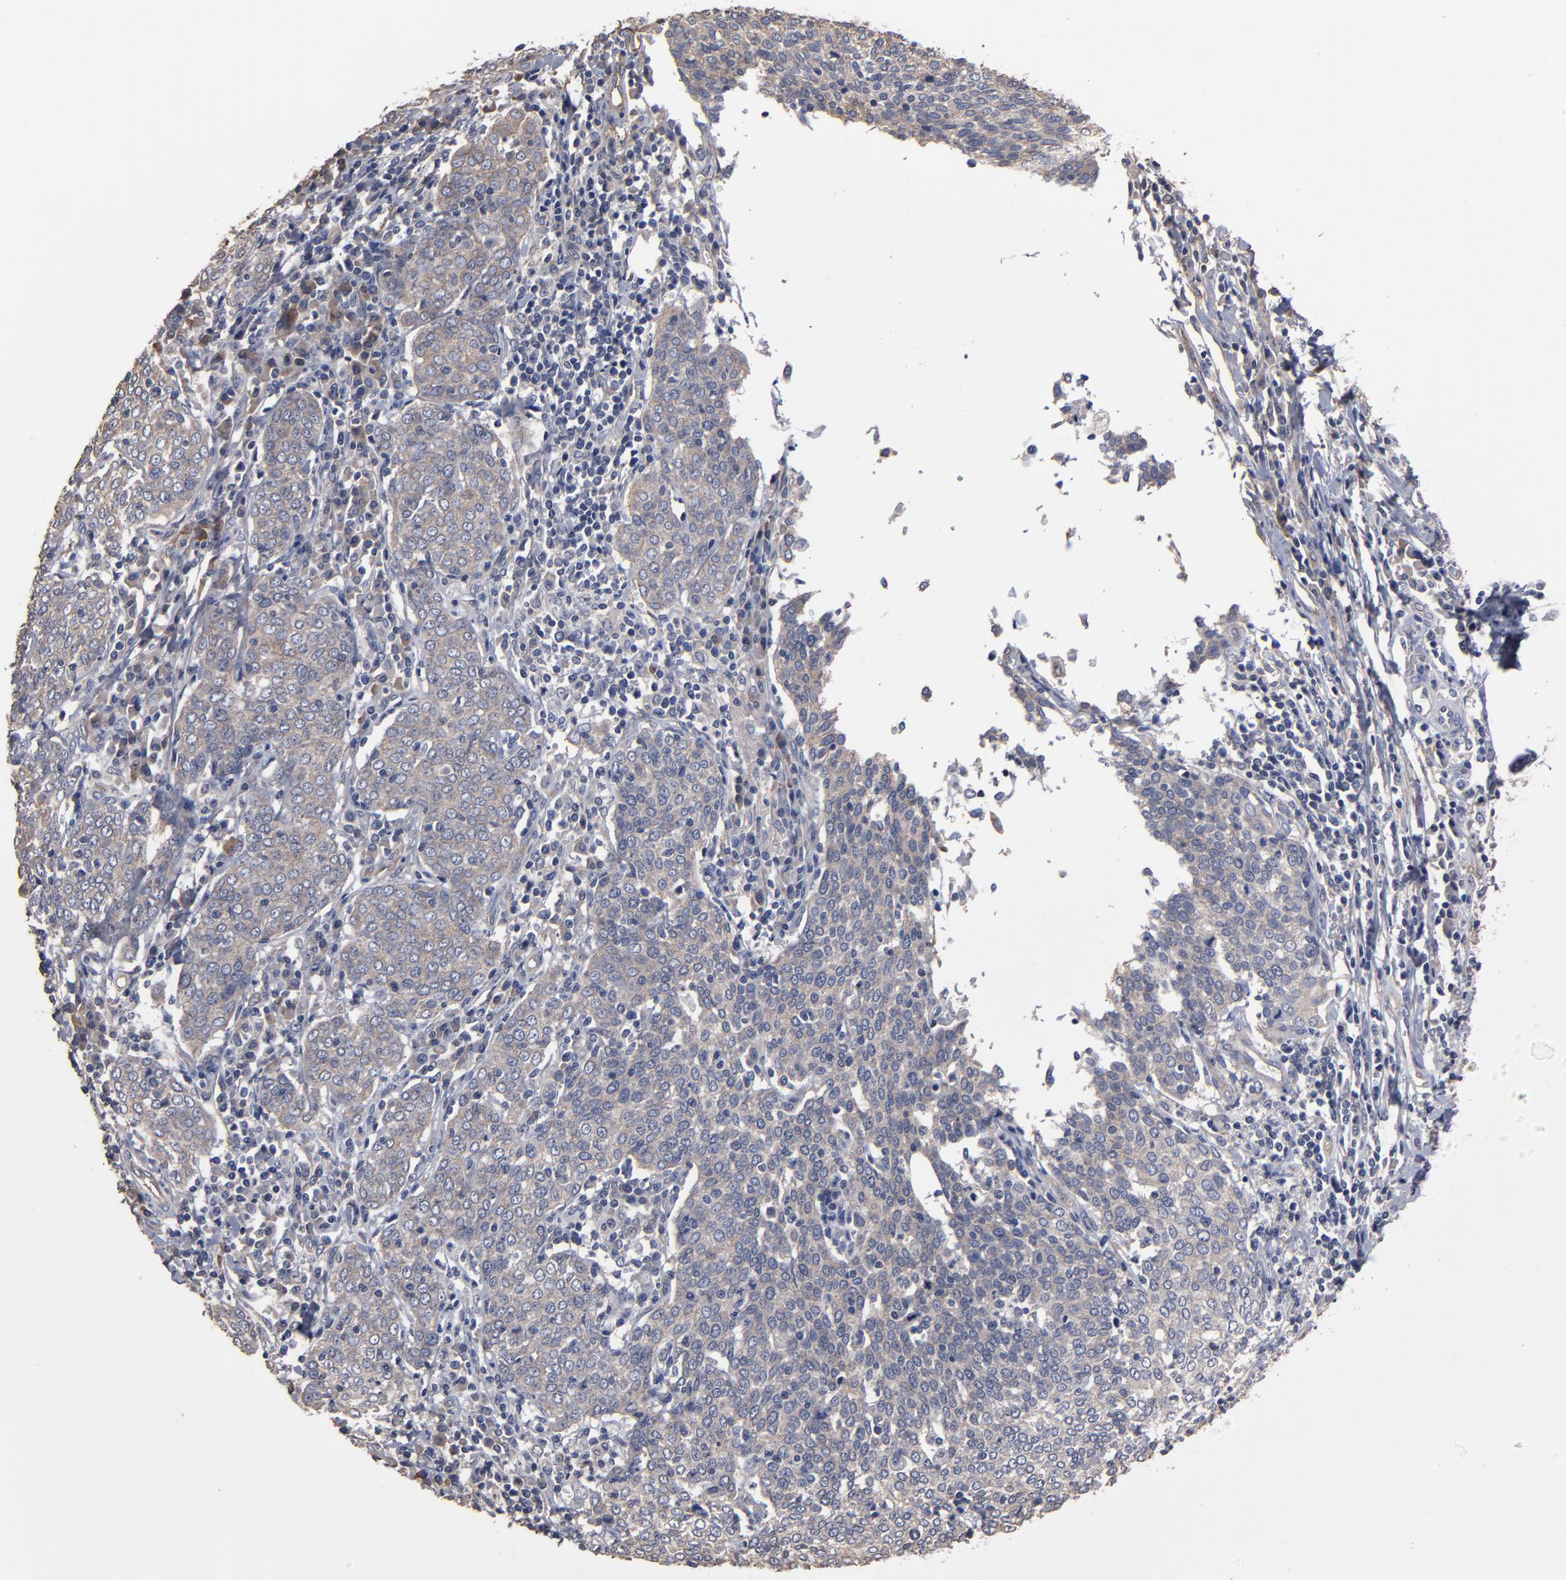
{"staining": {"intensity": "weak", "quantity": ">75%", "location": "cytoplasmic/membranous"}, "tissue": "cervical cancer", "cell_type": "Tumor cells", "image_type": "cancer", "snomed": [{"axis": "morphology", "description": "Squamous cell carcinoma, NOS"}, {"axis": "topography", "description": "Cervix"}], "caption": "Cervical cancer (squamous cell carcinoma) stained for a protein displays weak cytoplasmic/membranous positivity in tumor cells.", "gene": "DMD", "patient": {"sex": "female", "age": 40}}